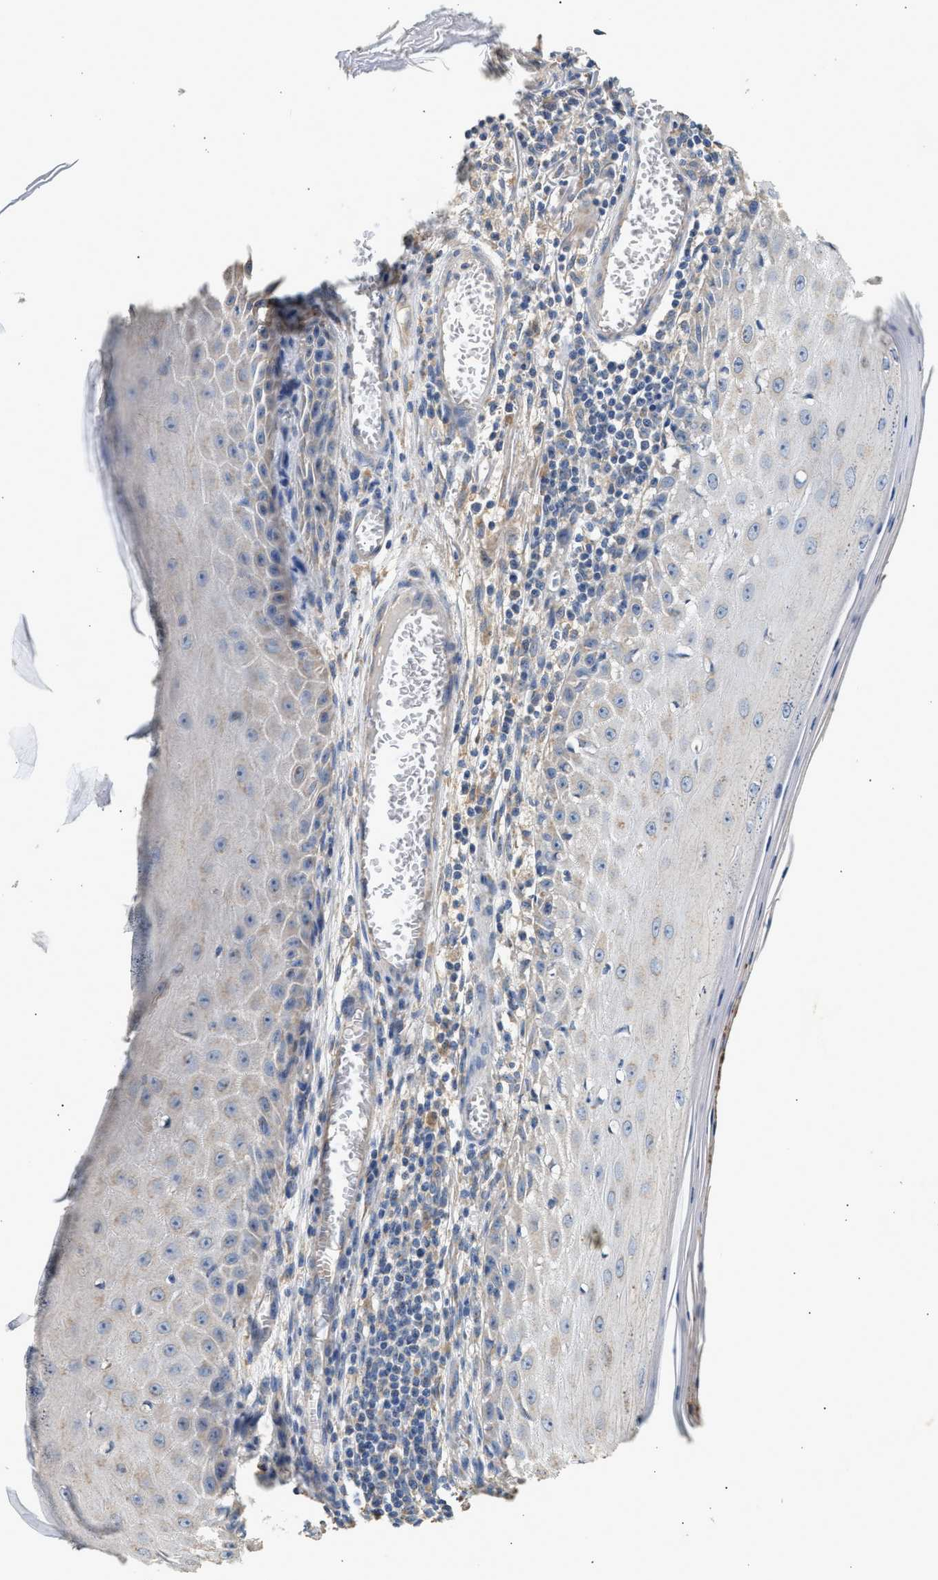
{"staining": {"intensity": "negative", "quantity": "none", "location": "none"}, "tissue": "skin cancer", "cell_type": "Tumor cells", "image_type": "cancer", "snomed": [{"axis": "morphology", "description": "Squamous cell carcinoma, NOS"}, {"axis": "topography", "description": "Skin"}], "caption": "The immunohistochemistry photomicrograph has no significant staining in tumor cells of skin cancer tissue. (Stains: DAB (3,3'-diaminobenzidine) IHC with hematoxylin counter stain, Microscopy: brightfield microscopy at high magnification).", "gene": "WDR31", "patient": {"sex": "female", "age": 73}}